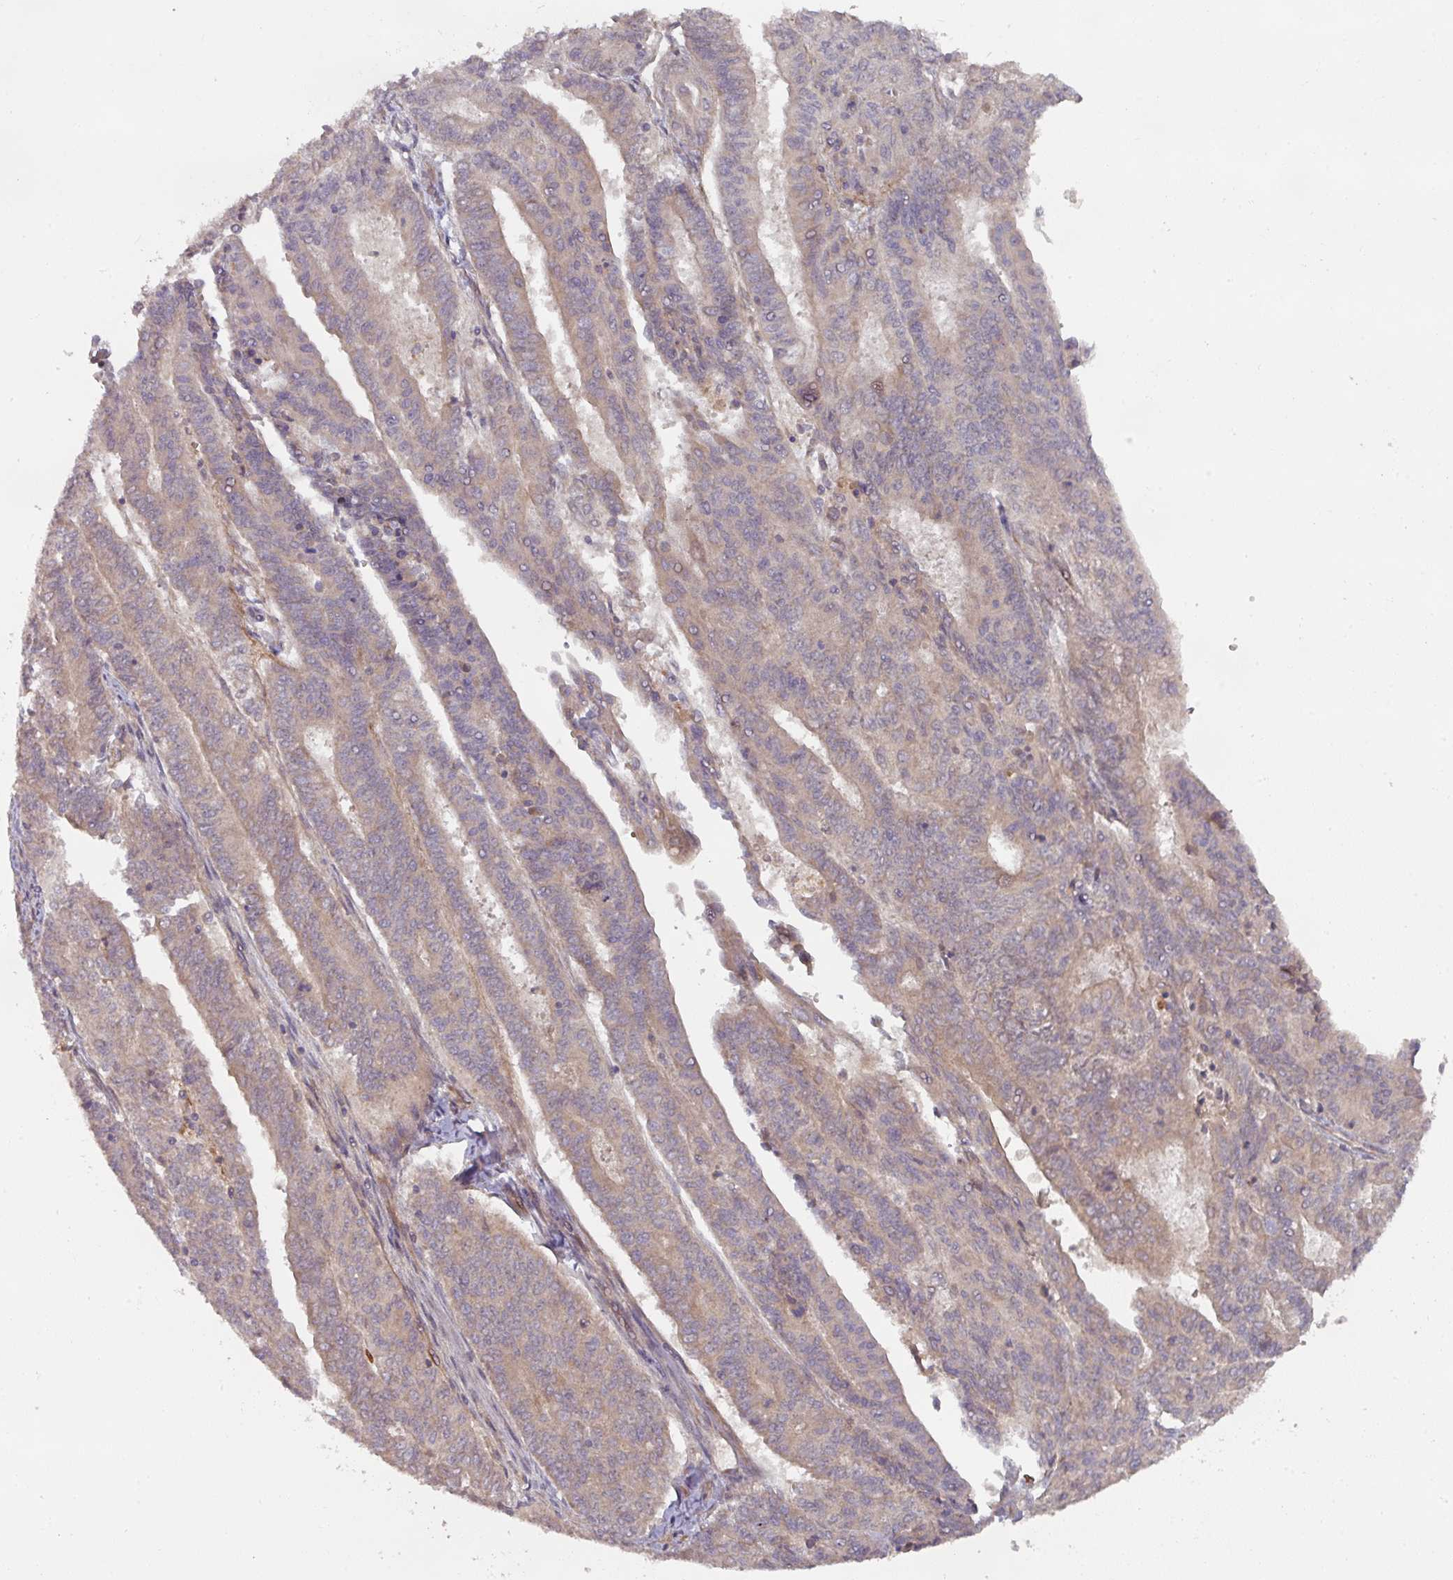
{"staining": {"intensity": "negative", "quantity": "none", "location": "none"}, "tissue": "endometrial cancer", "cell_type": "Tumor cells", "image_type": "cancer", "snomed": [{"axis": "morphology", "description": "Adenocarcinoma, NOS"}, {"axis": "topography", "description": "Endometrium"}], "caption": "Protein analysis of adenocarcinoma (endometrial) exhibits no significant expression in tumor cells. (Brightfield microscopy of DAB (3,3'-diaminobenzidine) IHC at high magnification).", "gene": "DNAJC7", "patient": {"sex": "female", "age": 59}}